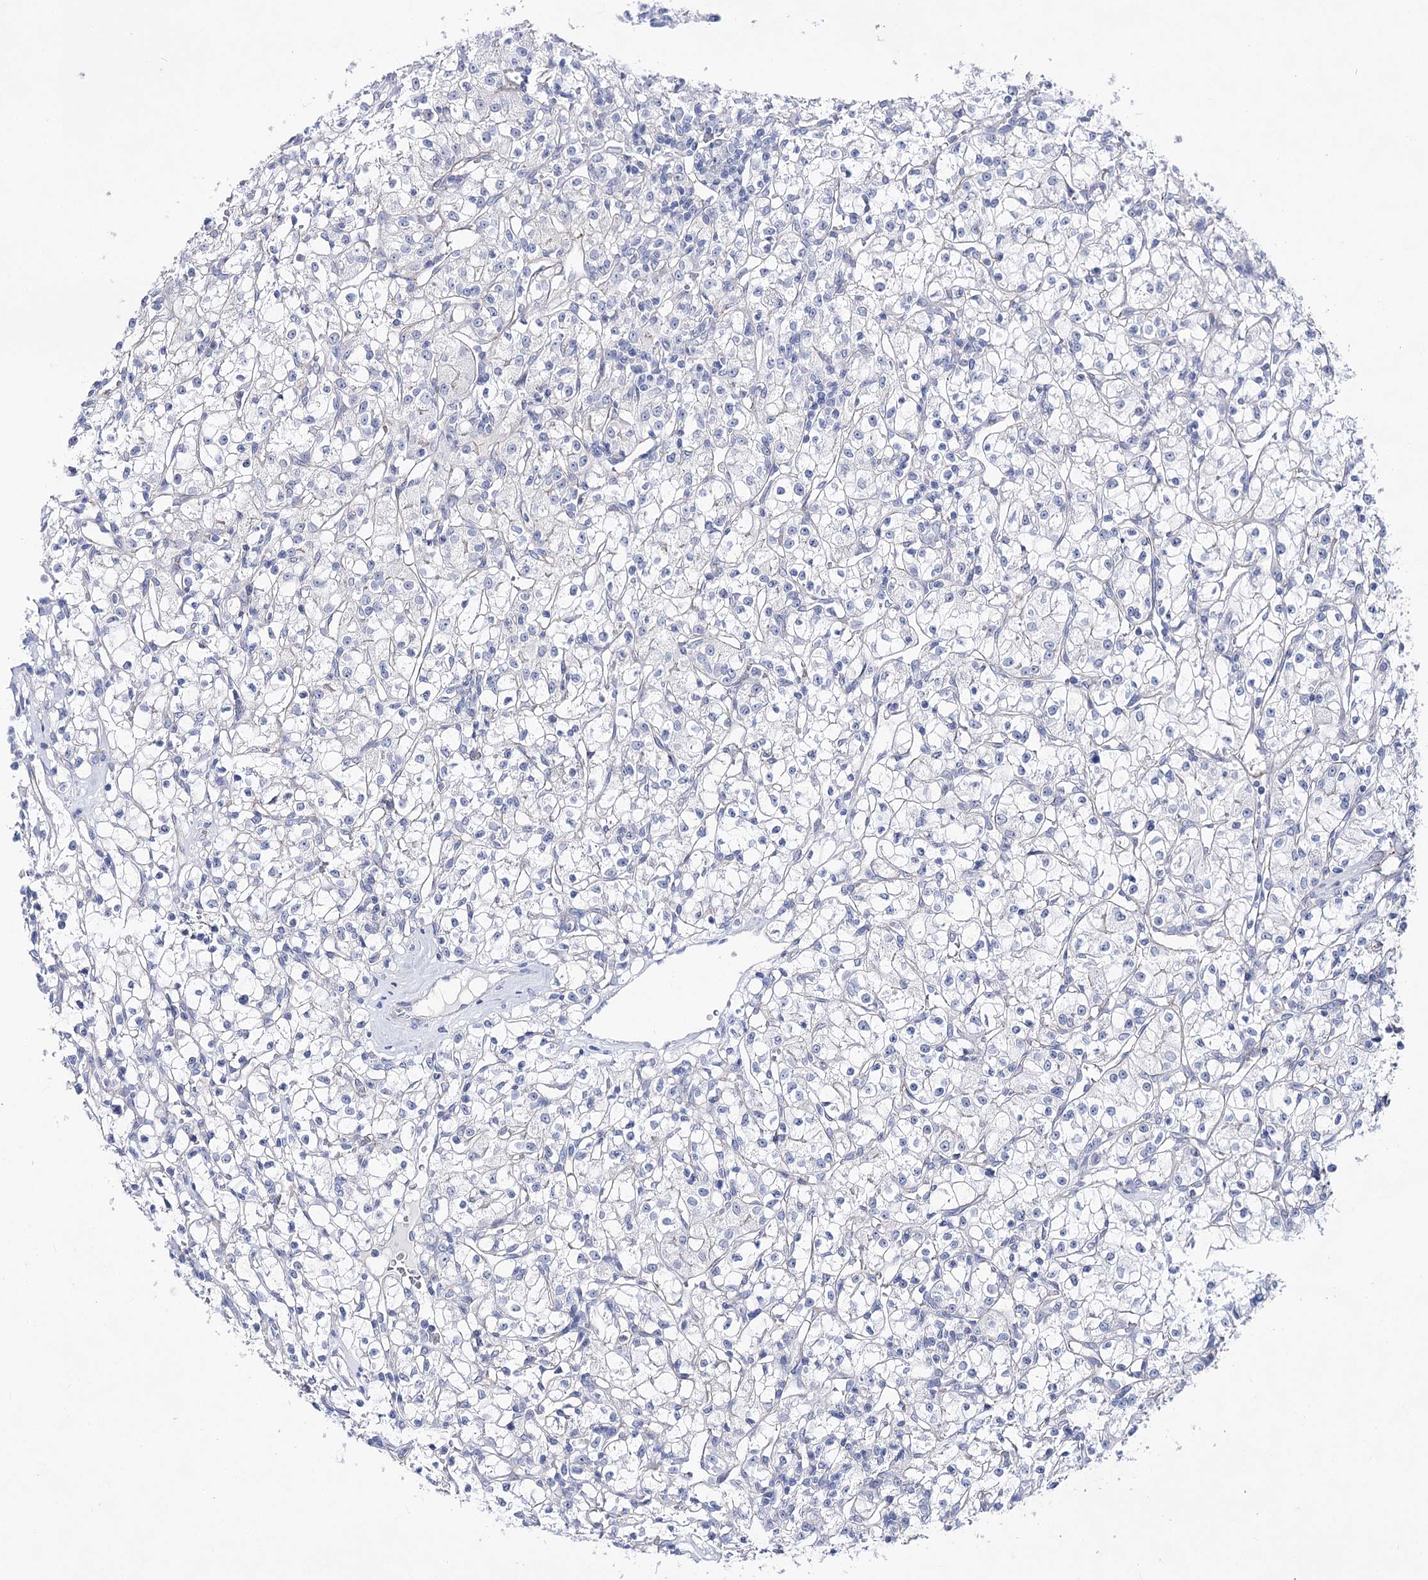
{"staining": {"intensity": "negative", "quantity": "none", "location": "none"}, "tissue": "renal cancer", "cell_type": "Tumor cells", "image_type": "cancer", "snomed": [{"axis": "morphology", "description": "Adenocarcinoma, NOS"}, {"axis": "topography", "description": "Kidney"}], "caption": "This is an IHC micrograph of adenocarcinoma (renal). There is no expression in tumor cells.", "gene": "NRAP", "patient": {"sex": "female", "age": 59}}